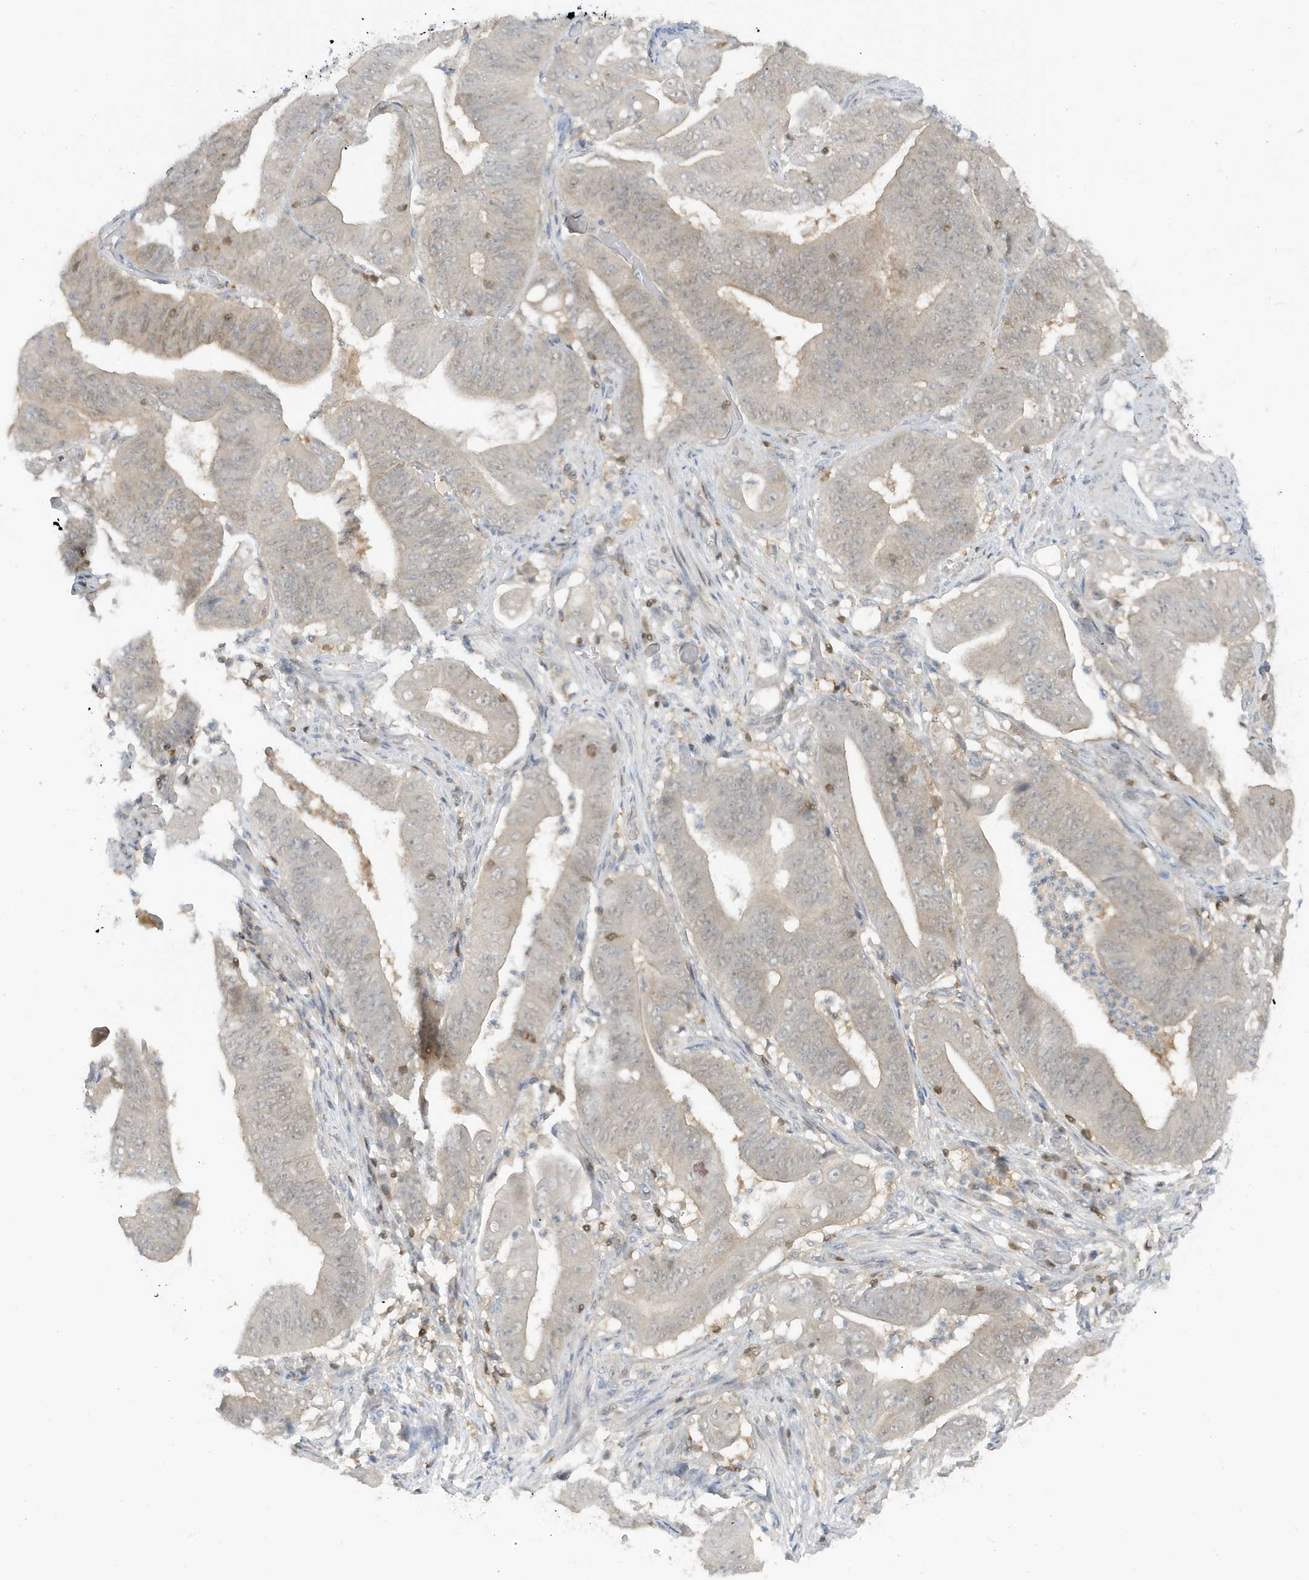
{"staining": {"intensity": "negative", "quantity": "none", "location": "none"}, "tissue": "stomach cancer", "cell_type": "Tumor cells", "image_type": "cancer", "snomed": [{"axis": "morphology", "description": "Adenocarcinoma, NOS"}, {"axis": "topography", "description": "Stomach"}], "caption": "Stomach adenocarcinoma was stained to show a protein in brown. There is no significant expression in tumor cells.", "gene": "OGA", "patient": {"sex": "female", "age": 73}}